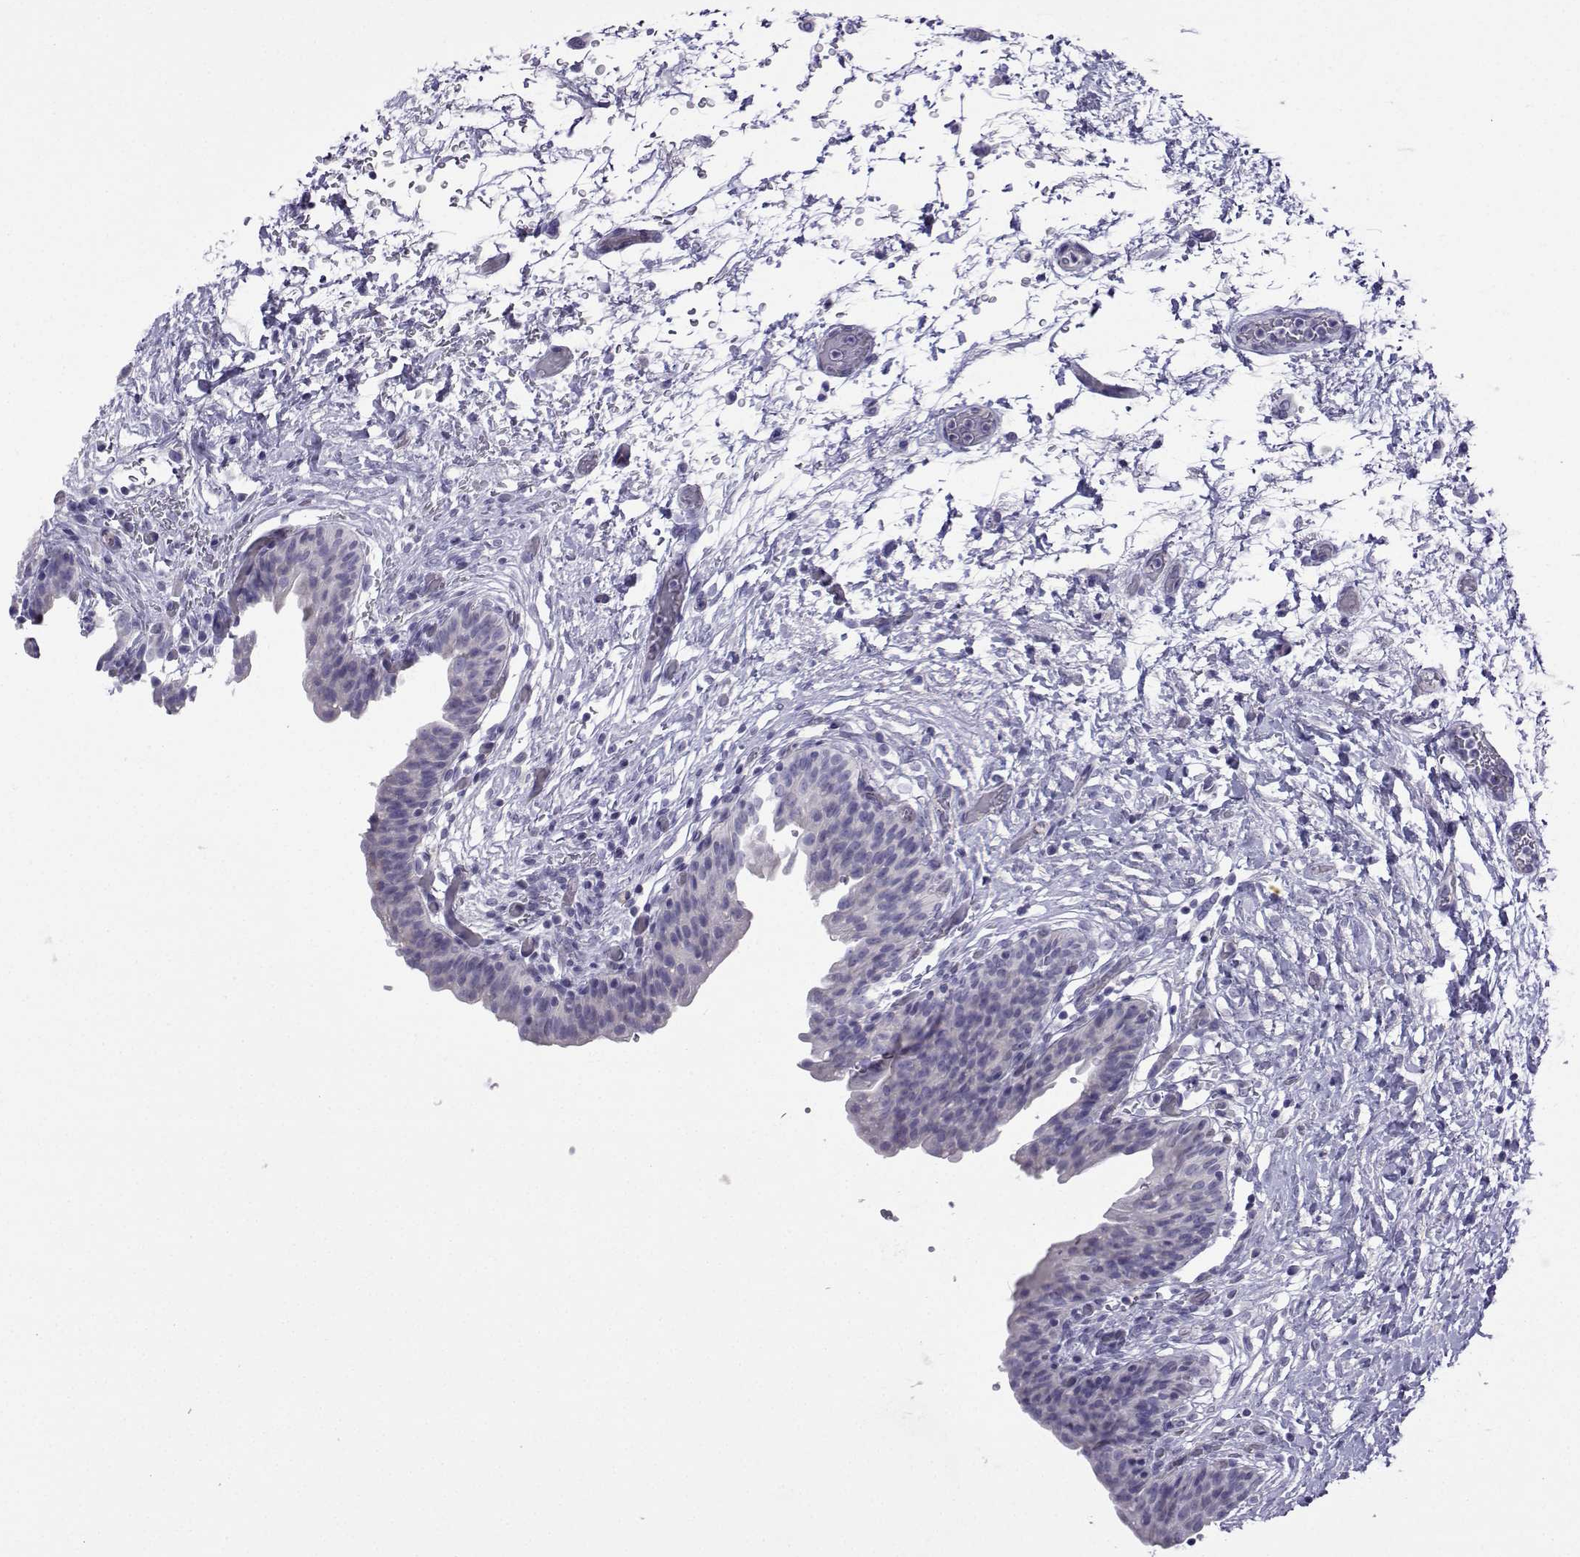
{"staining": {"intensity": "negative", "quantity": "none", "location": "none"}, "tissue": "urinary bladder", "cell_type": "Urothelial cells", "image_type": "normal", "snomed": [{"axis": "morphology", "description": "Normal tissue, NOS"}, {"axis": "topography", "description": "Urinary bladder"}], "caption": "Immunohistochemistry of unremarkable urinary bladder exhibits no positivity in urothelial cells. The staining was performed using DAB to visualize the protein expression in brown, while the nuclei were stained in blue with hematoxylin (Magnification: 20x).", "gene": "CFAP70", "patient": {"sex": "male", "age": 69}}